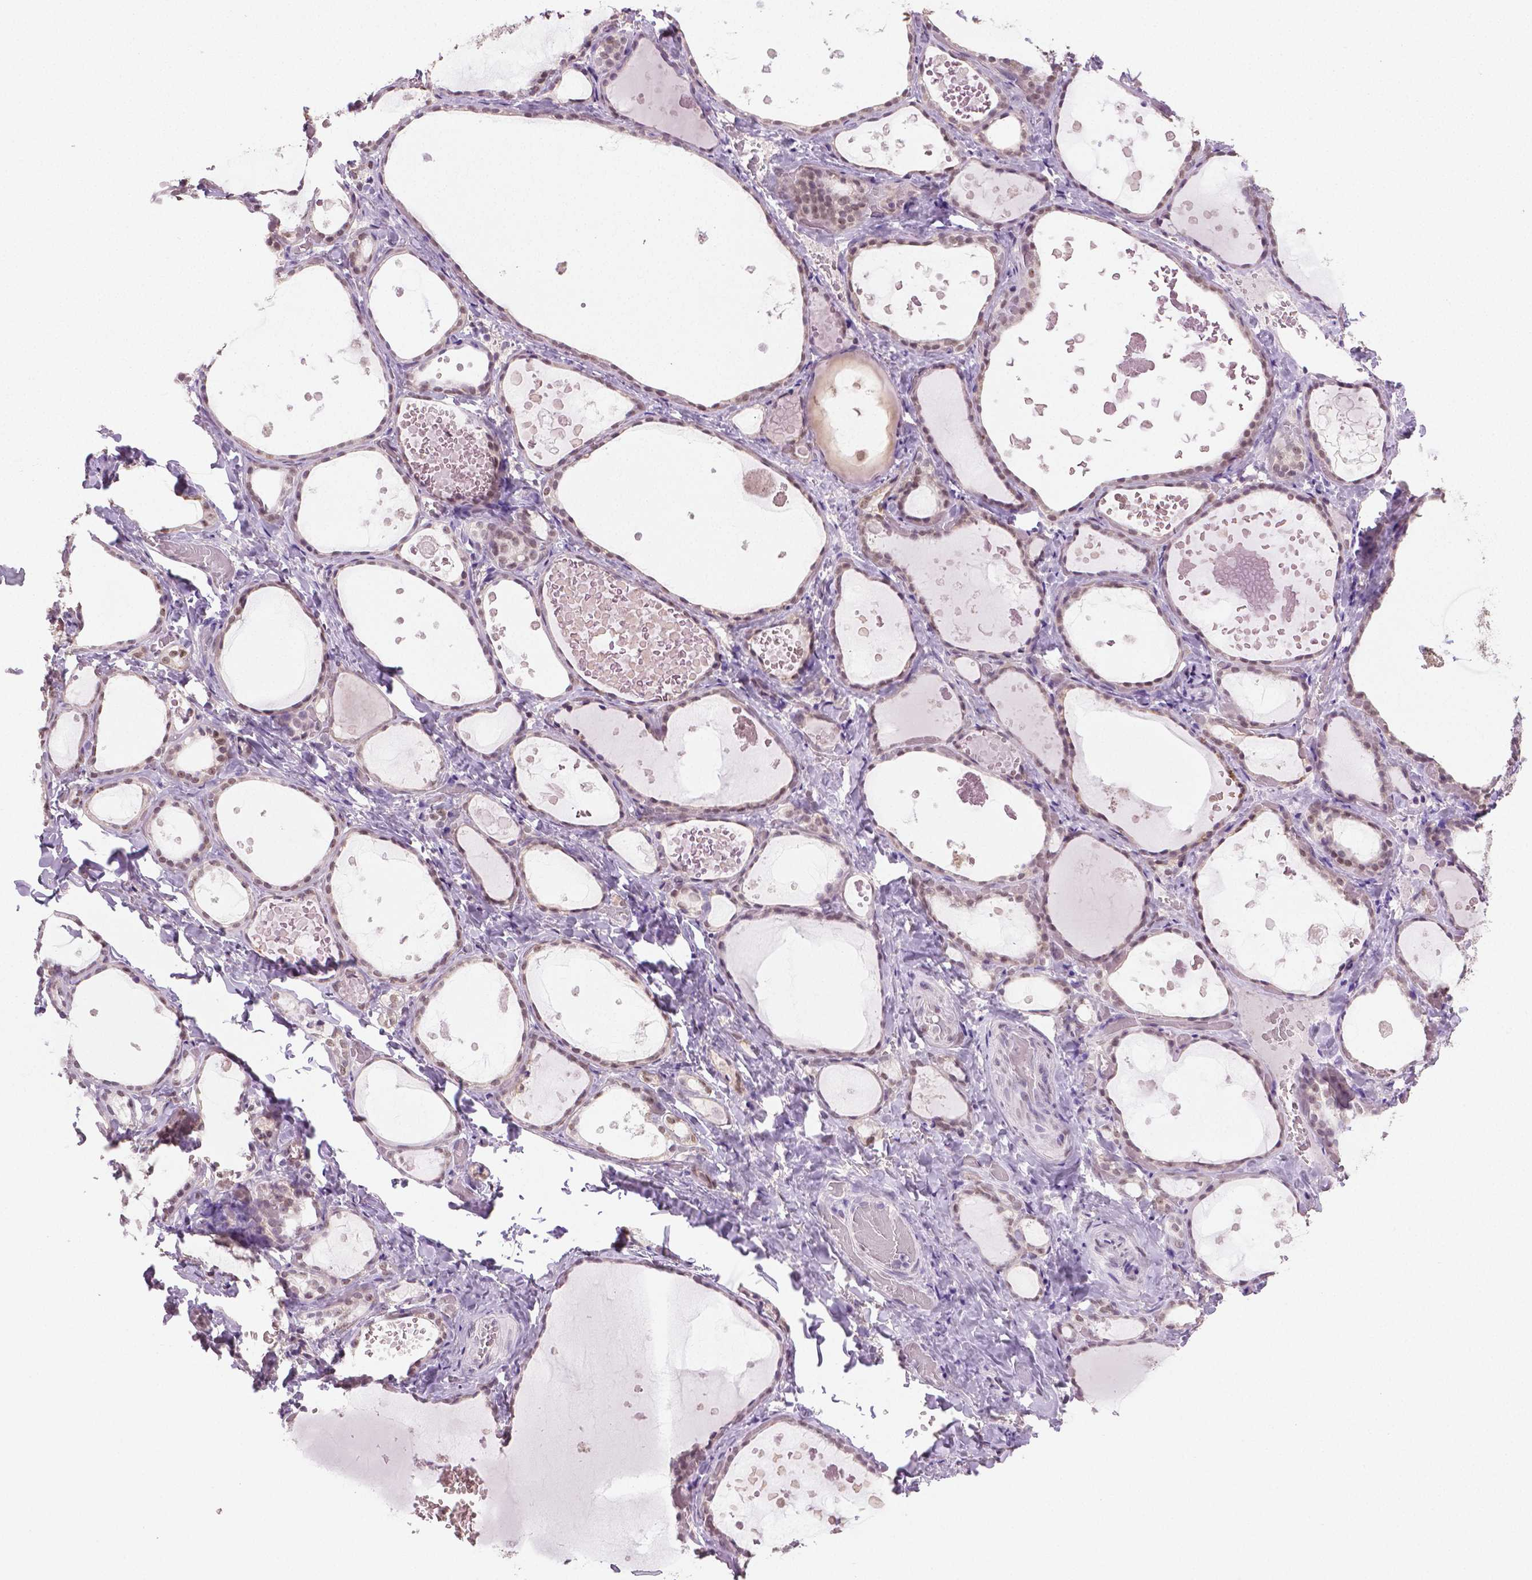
{"staining": {"intensity": "weak", "quantity": "25%-75%", "location": "nuclear"}, "tissue": "thyroid gland", "cell_type": "Glandular cells", "image_type": "normal", "snomed": [{"axis": "morphology", "description": "Normal tissue, NOS"}, {"axis": "topography", "description": "Thyroid gland"}], "caption": "Protein staining demonstrates weak nuclear positivity in about 25%-75% of glandular cells in normal thyroid gland.", "gene": "IGF2BP1", "patient": {"sex": "female", "age": 56}}